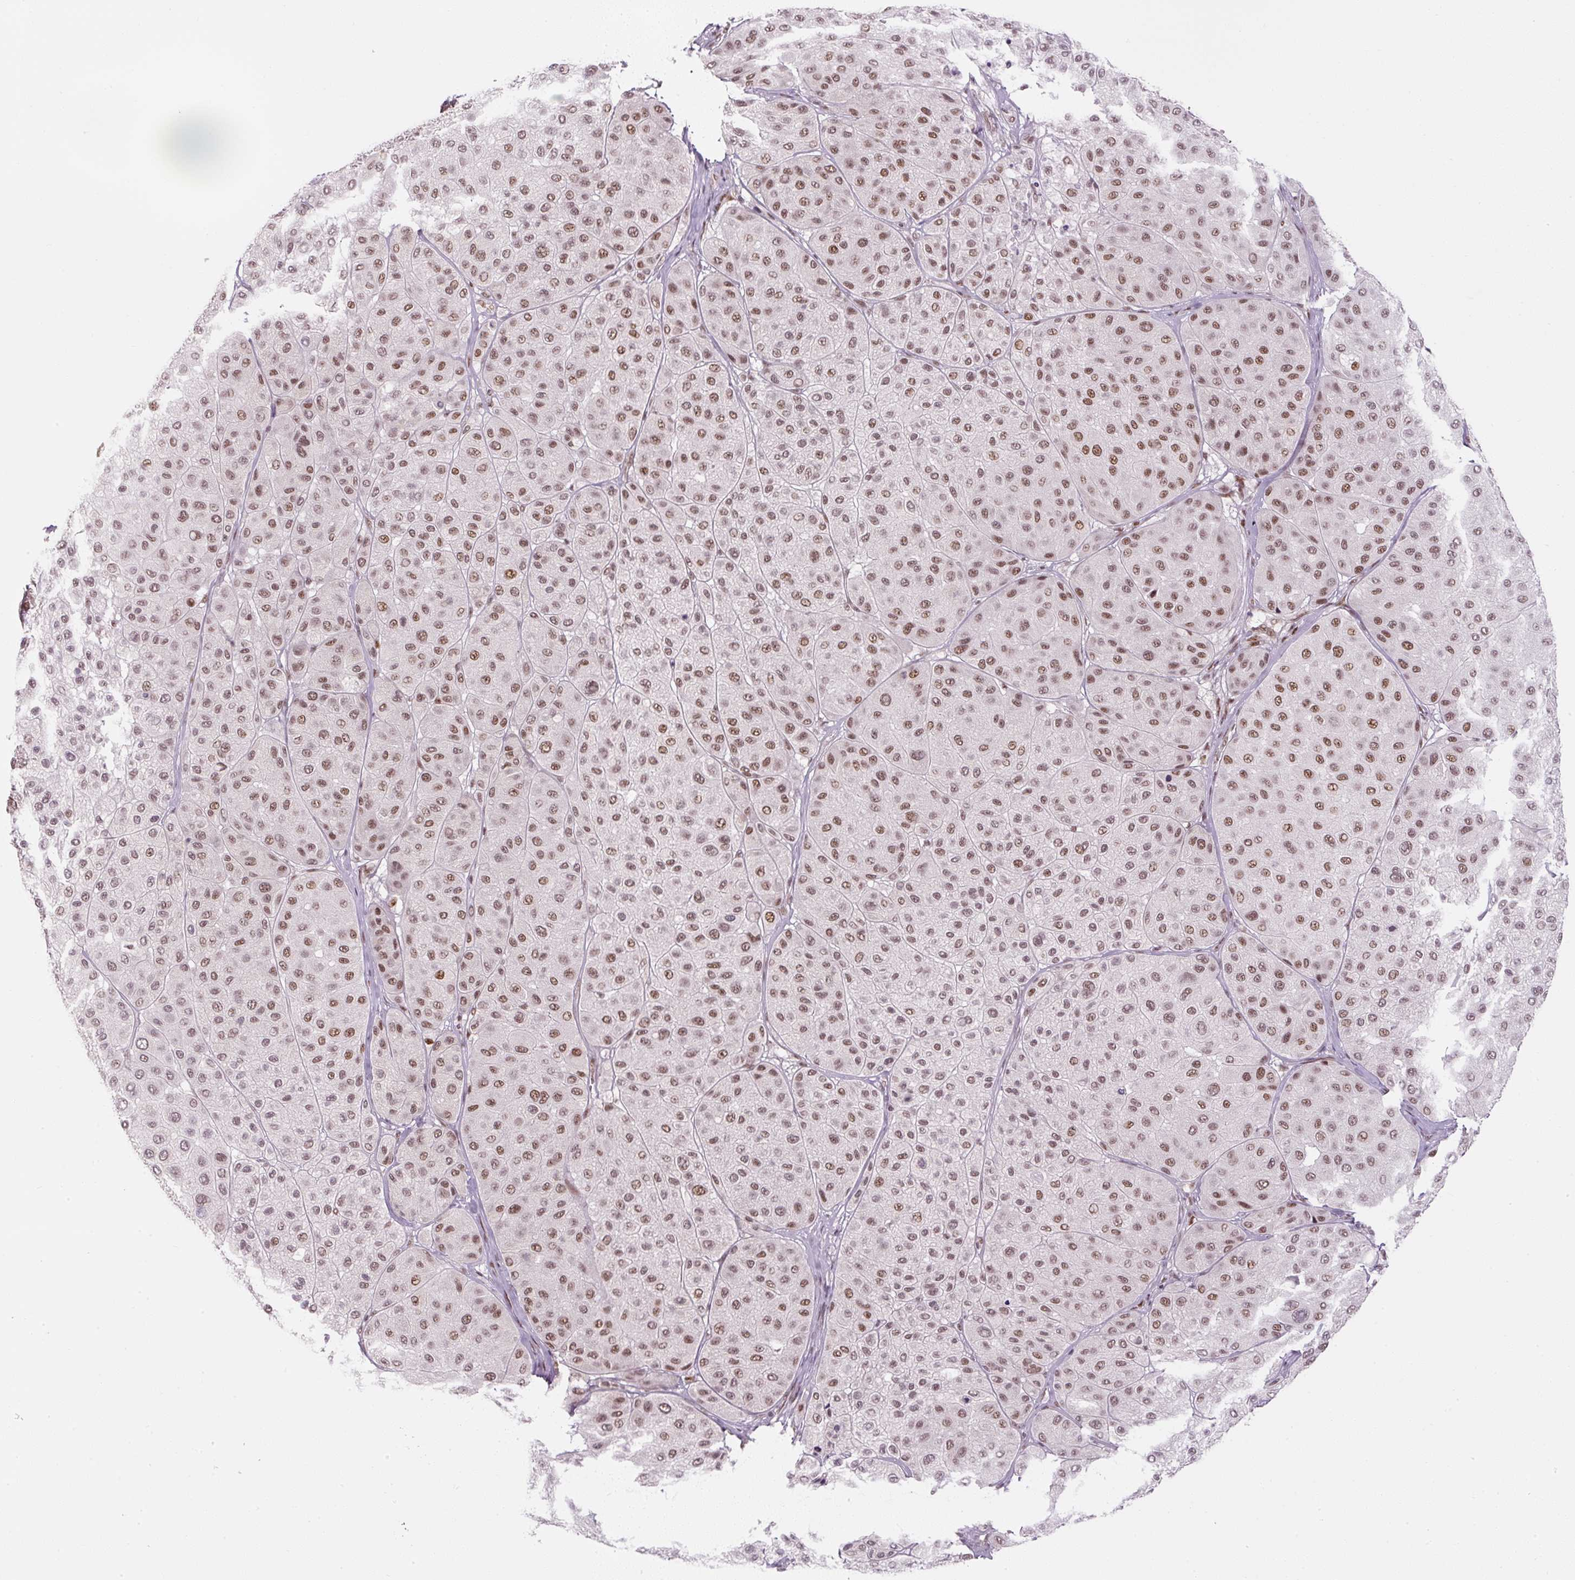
{"staining": {"intensity": "moderate", "quantity": ">75%", "location": "nuclear"}, "tissue": "melanoma", "cell_type": "Tumor cells", "image_type": "cancer", "snomed": [{"axis": "morphology", "description": "Malignant melanoma, Metastatic site"}, {"axis": "topography", "description": "Smooth muscle"}], "caption": "This micrograph demonstrates melanoma stained with immunohistochemistry to label a protein in brown. The nuclear of tumor cells show moderate positivity for the protein. Nuclei are counter-stained blue.", "gene": "U2AF2", "patient": {"sex": "male", "age": 41}}